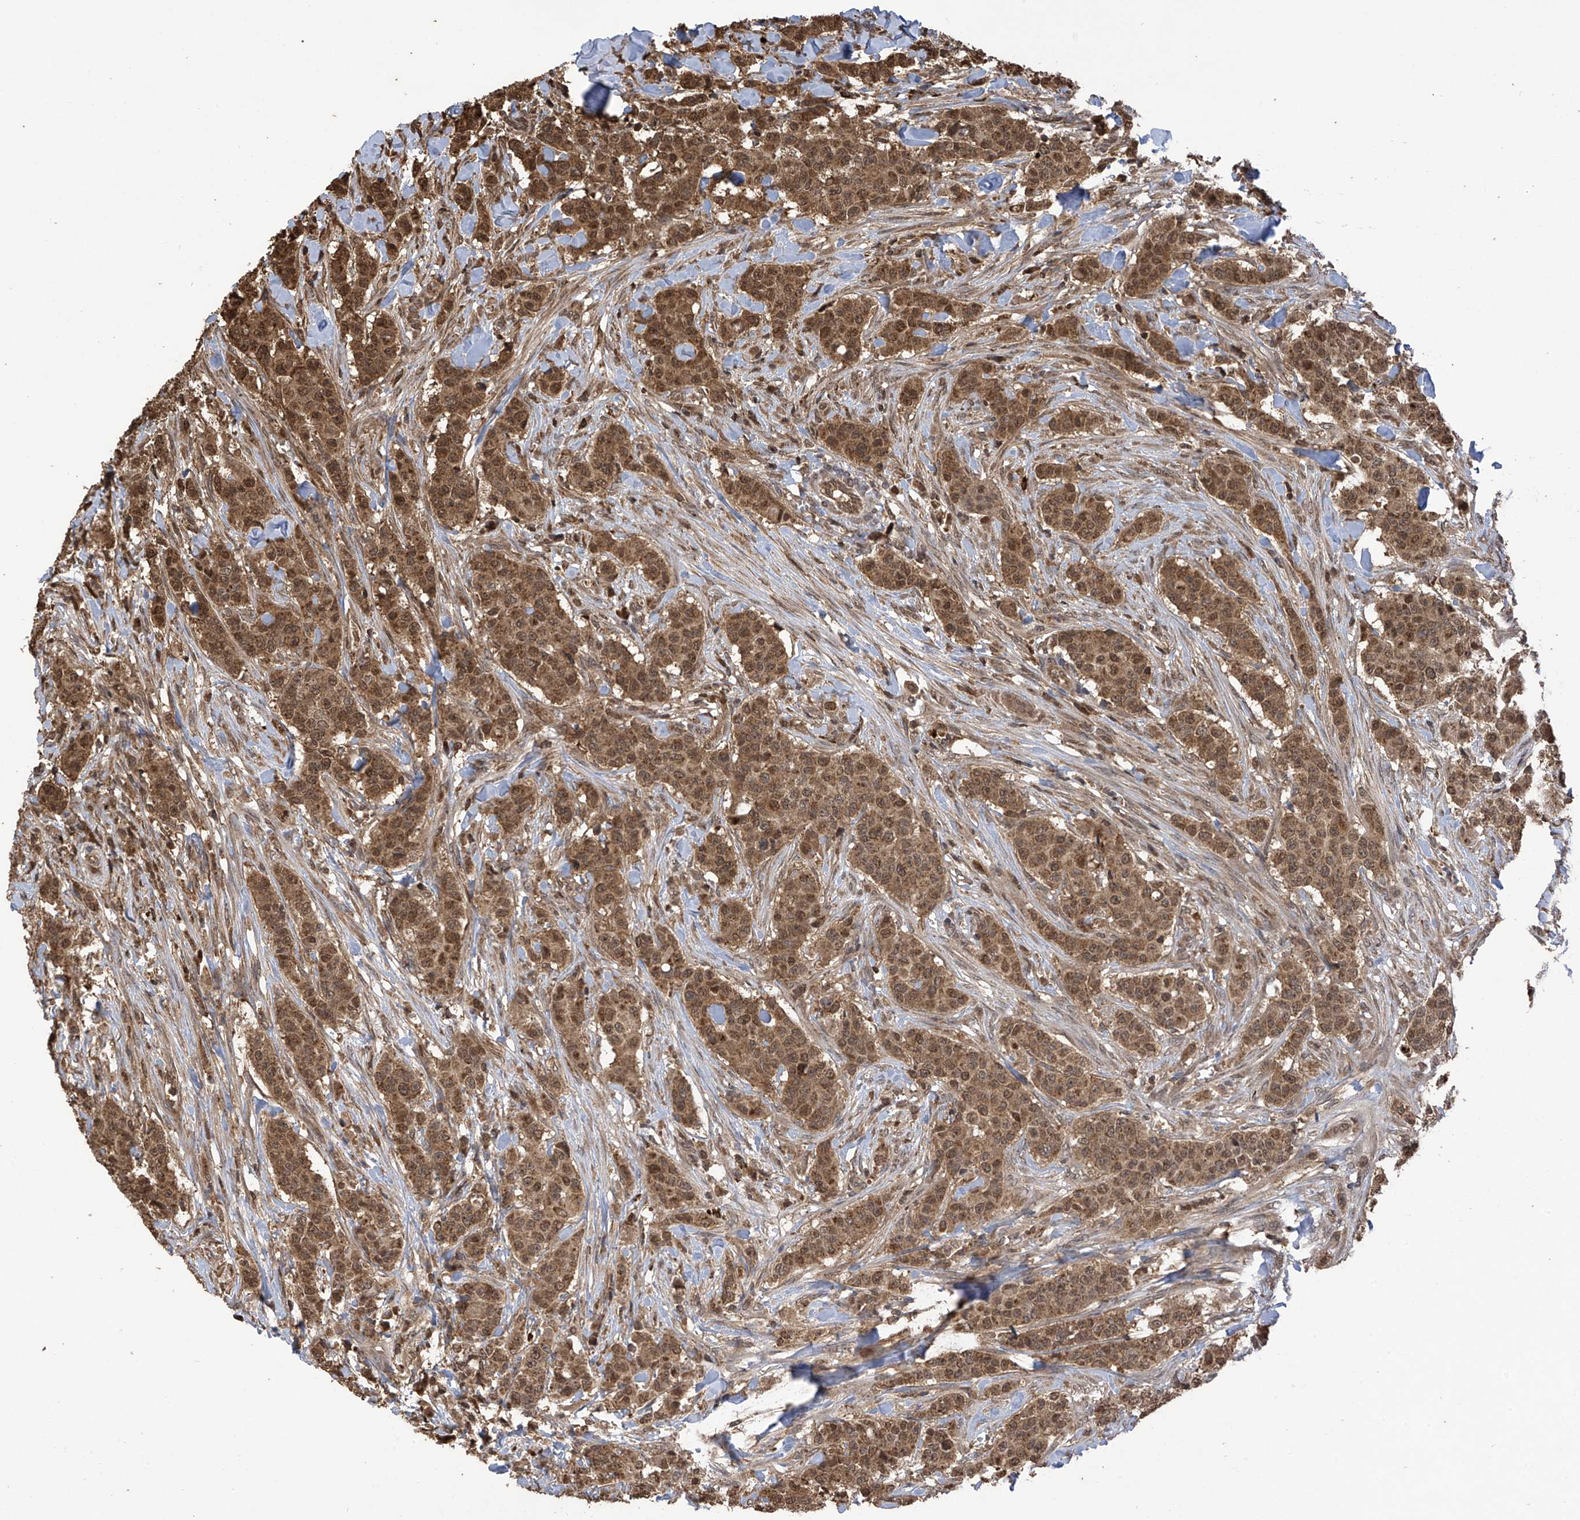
{"staining": {"intensity": "moderate", "quantity": ">75%", "location": "cytoplasmic/membranous,nuclear"}, "tissue": "breast cancer", "cell_type": "Tumor cells", "image_type": "cancer", "snomed": [{"axis": "morphology", "description": "Duct carcinoma"}, {"axis": "topography", "description": "Breast"}], "caption": "A brown stain highlights moderate cytoplasmic/membranous and nuclear staining of a protein in breast cancer (intraductal carcinoma) tumor cells. The staining is performed using DAB brown chromogen to label protein expression. The nuclei are counter-stained blue using hematoxylin.", "gene": "PNPT1", "patient": {"sex": "female", "age": 40}}